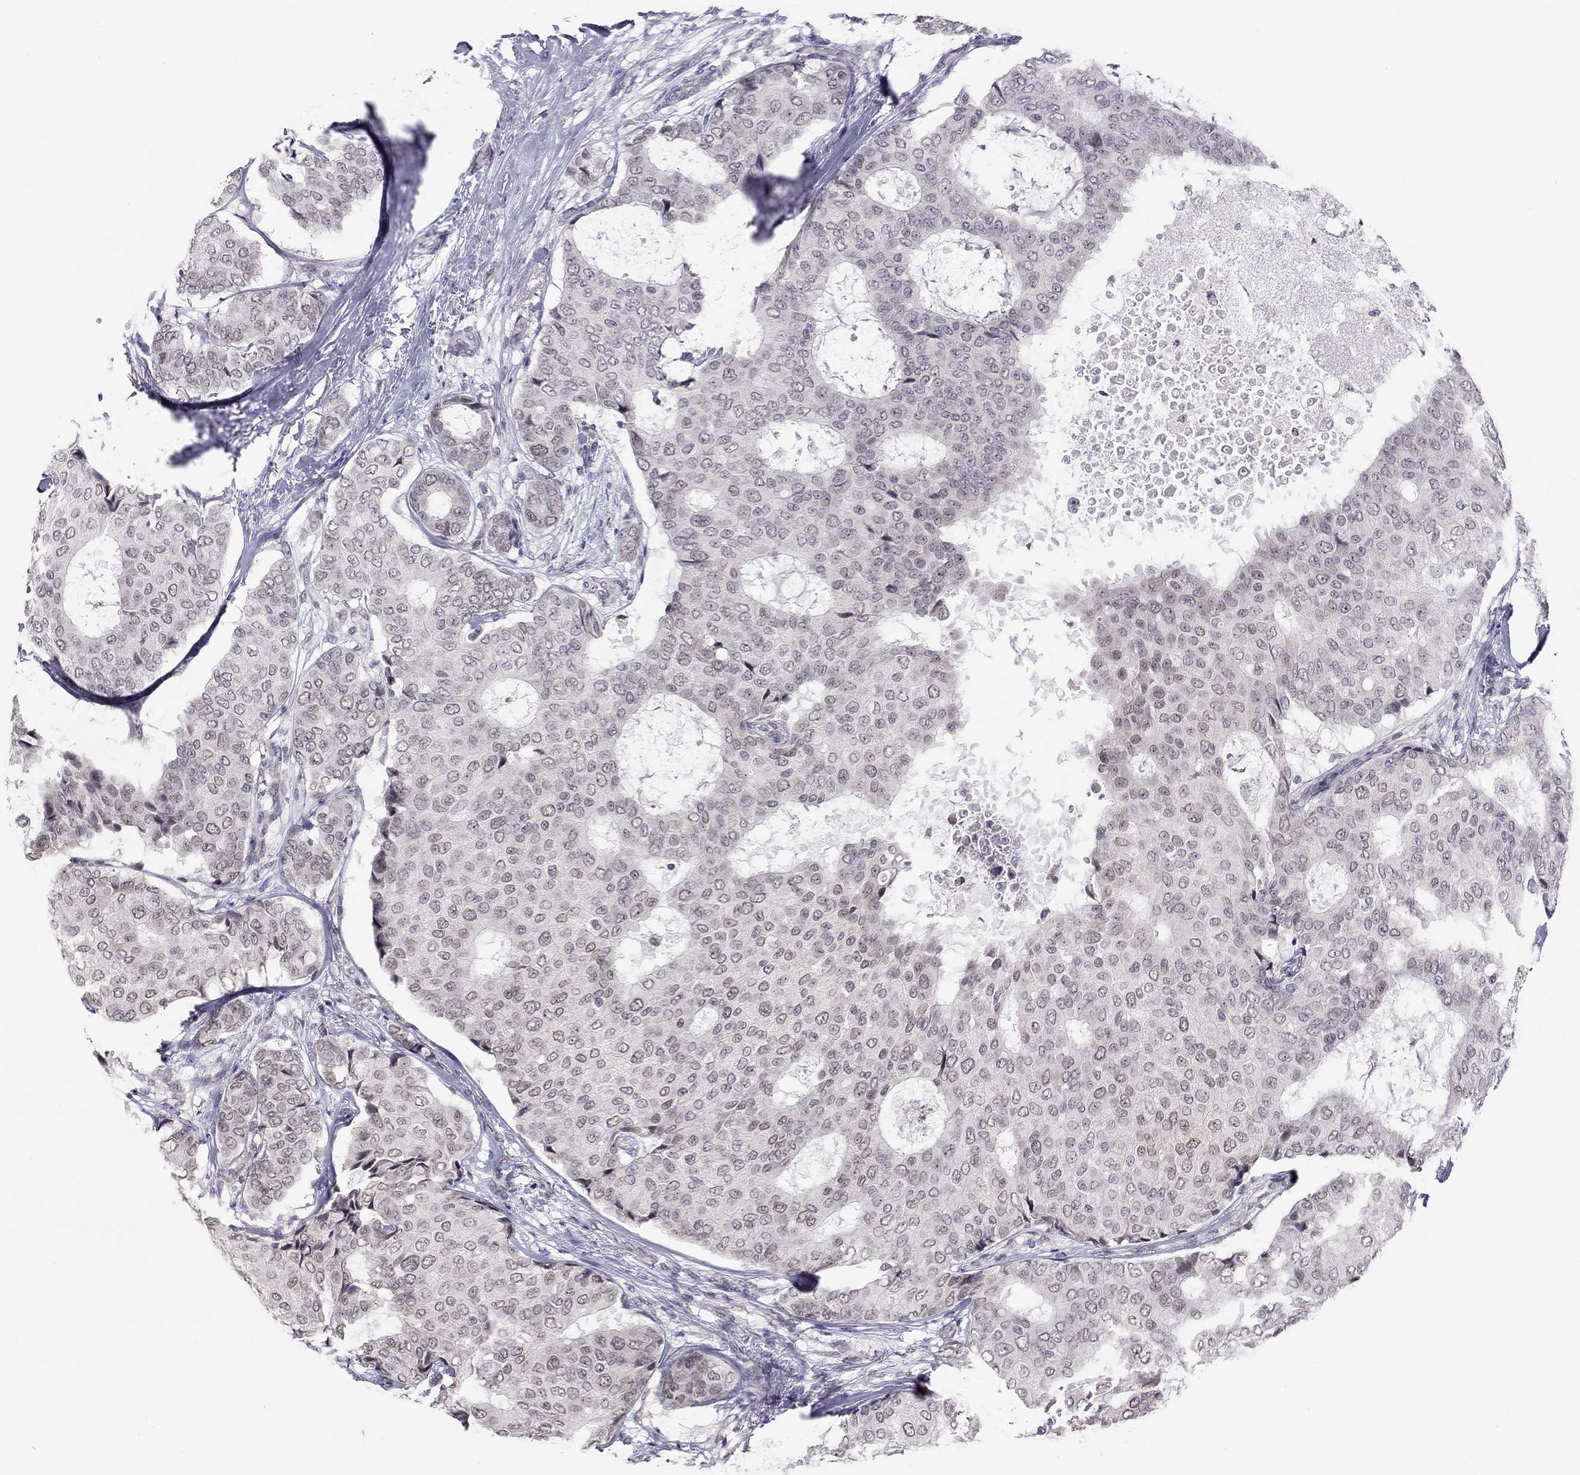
{"staining": {"intensity": "negative", "quantity": "none", "location": "none"}, "tissue": "breast cancer", "cell_type": "Tumor cells", "image_type": "cancer", "snomed": [{"axis": "morphology", "description": "Duct carcinoma"}, {"axis": "topography", "description": "Breast"}], "caption": "Immunohistochemistry of breast cancer shows no positivity in tumor cells.", "gene": "HES5", "patient": {"sex": "female", "age": 75}}